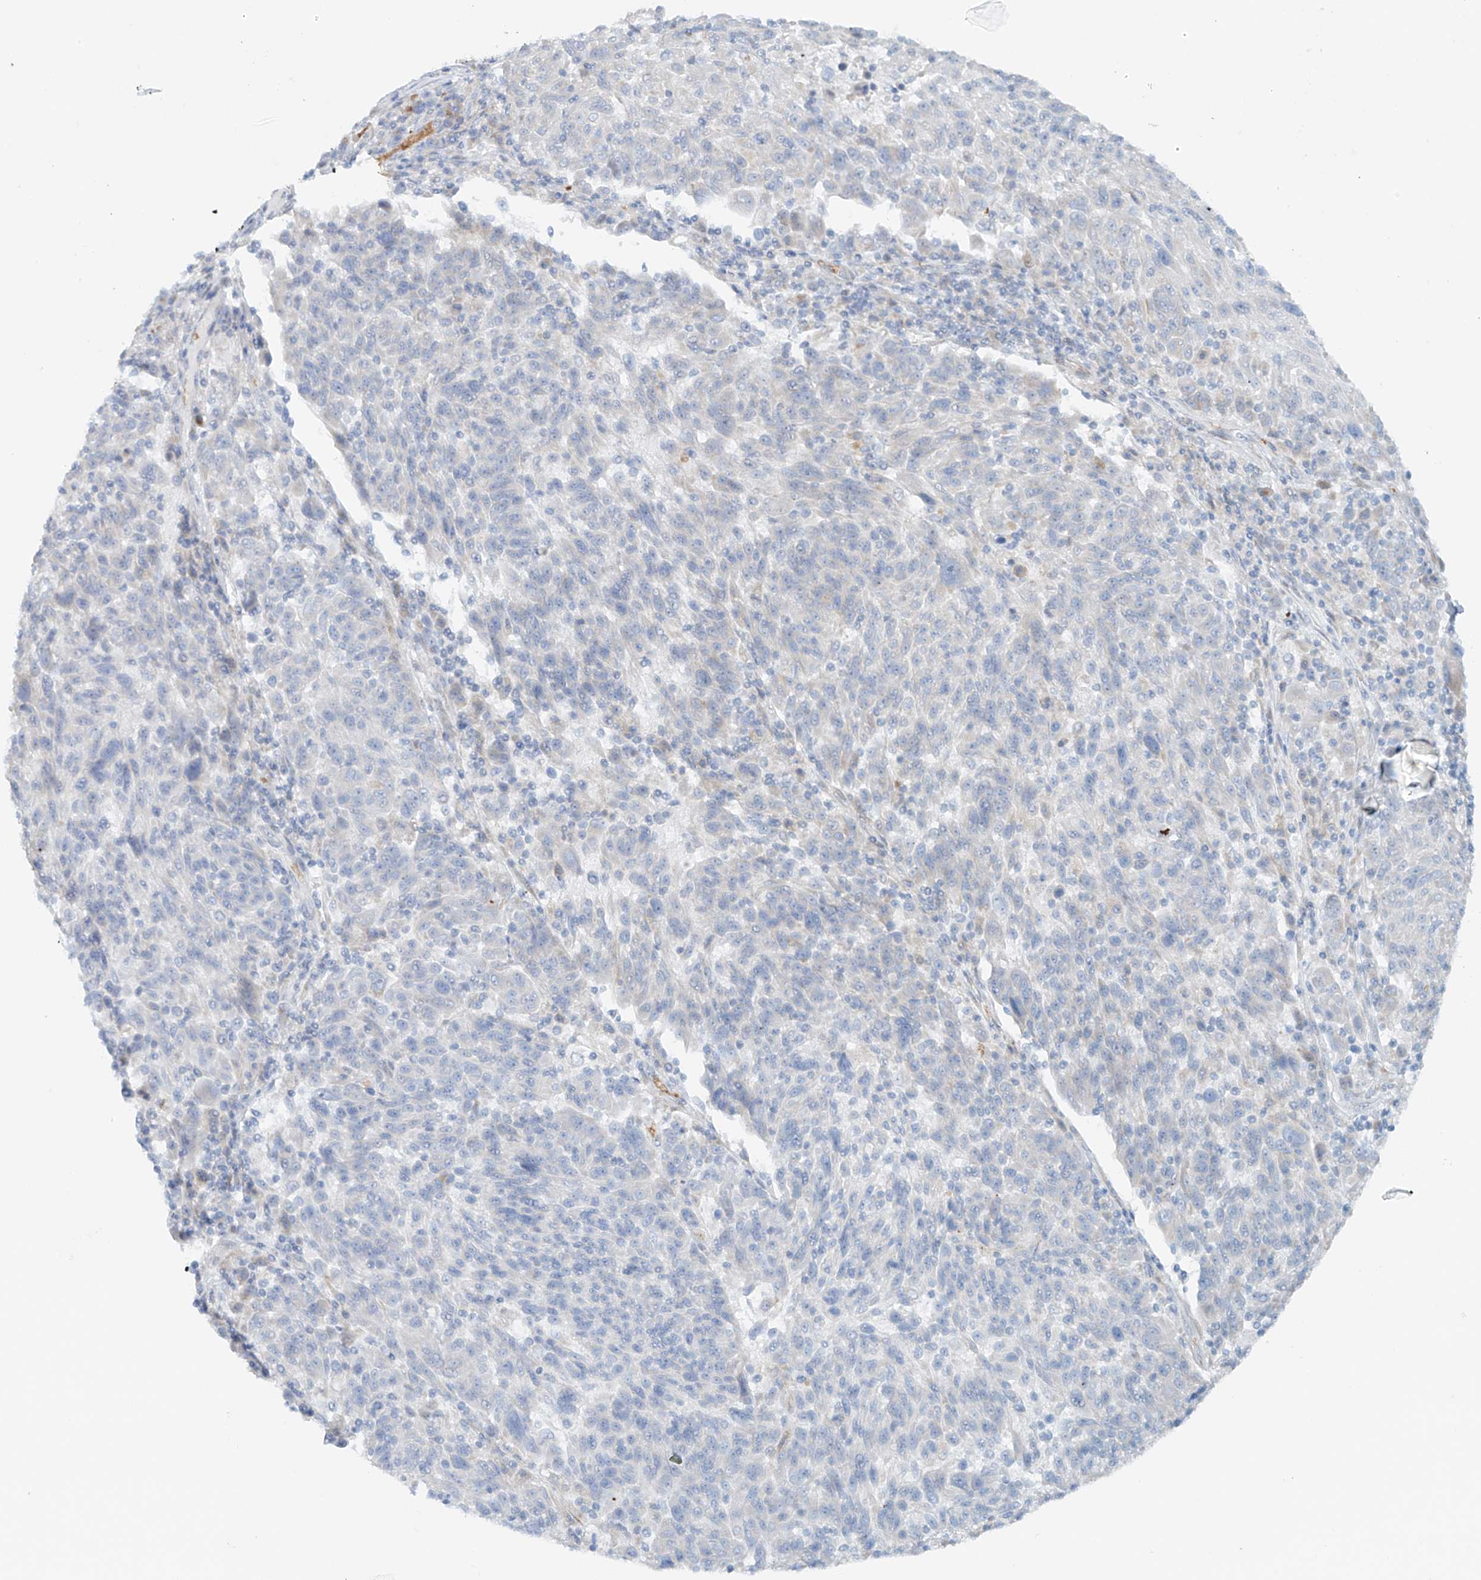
{"staining": {"intensity": "negative", "quantity": "none", "location": "none"}, "tissue": "melanoma", "cell_type": "Tumor cells", "image_type": "cancer", "snomed": [{"axis": "morphology", "description": "Malignant melanoma, NOS"}, {"axis": "topography", "description": "Skin"}], "caption": "IHC of human malignant melanoma displays no expression in tumor cells.", "gene": "EIPR1", "patient": {"sex": "male", "age": 53}}